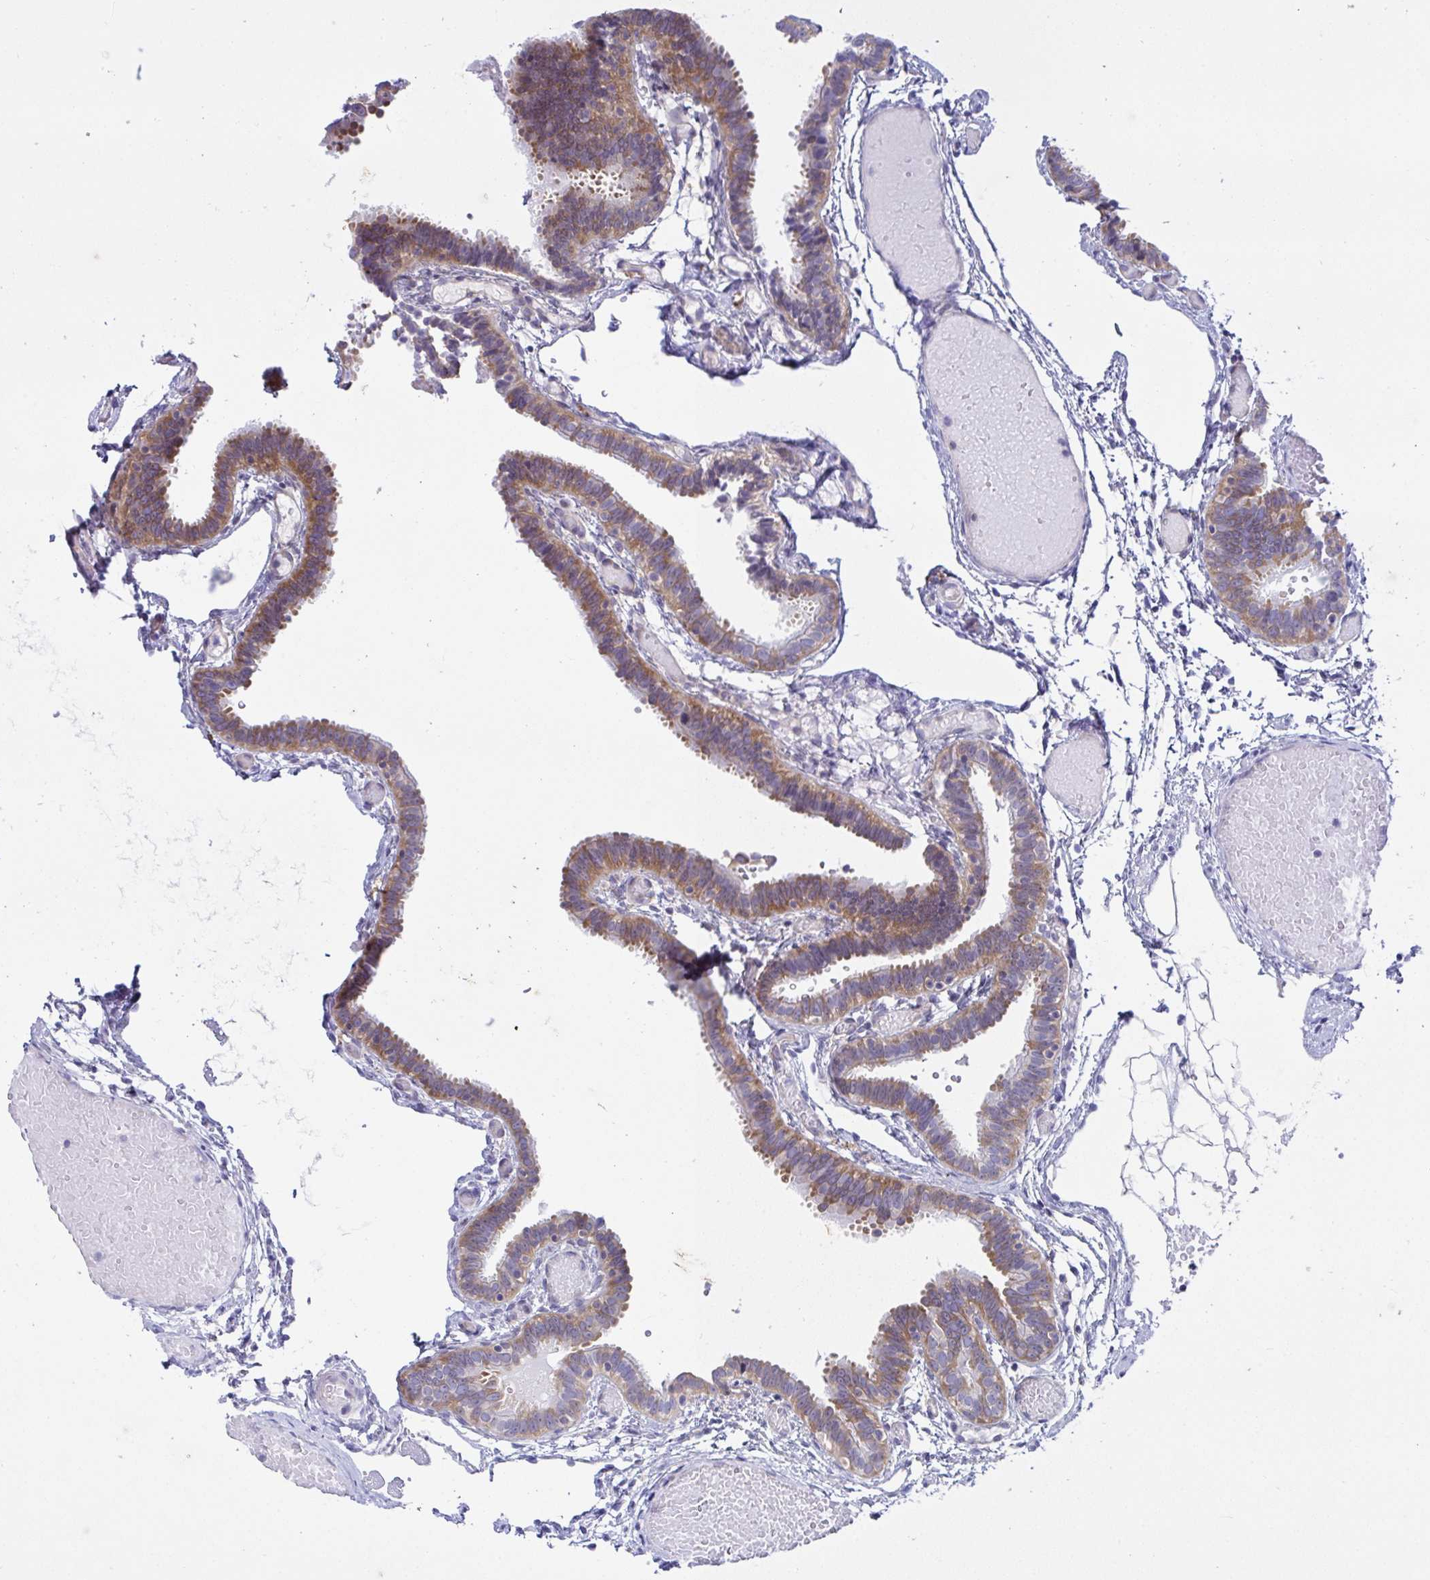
{"staining": {"intensity": "moderate", "quantity": ">75%", "location": "cytoplasmic/membranous"}, "tissue": "fallopian tube", "cell_type": "Glandular cells", "image_type": "normal", "snomed": [{"axis": "morphology", "description": "Normal tissue, NOS"}, {"axis": "topography", "description": "Fallopian tube"}], "caption": "Glandular cells display medium levels of moderate cytoplasmic/membranous positivity in approximately >75% of cells in benign human fallopian tube.", "gene": "FAU", "patient": {"sex": "female", "age": 37}}